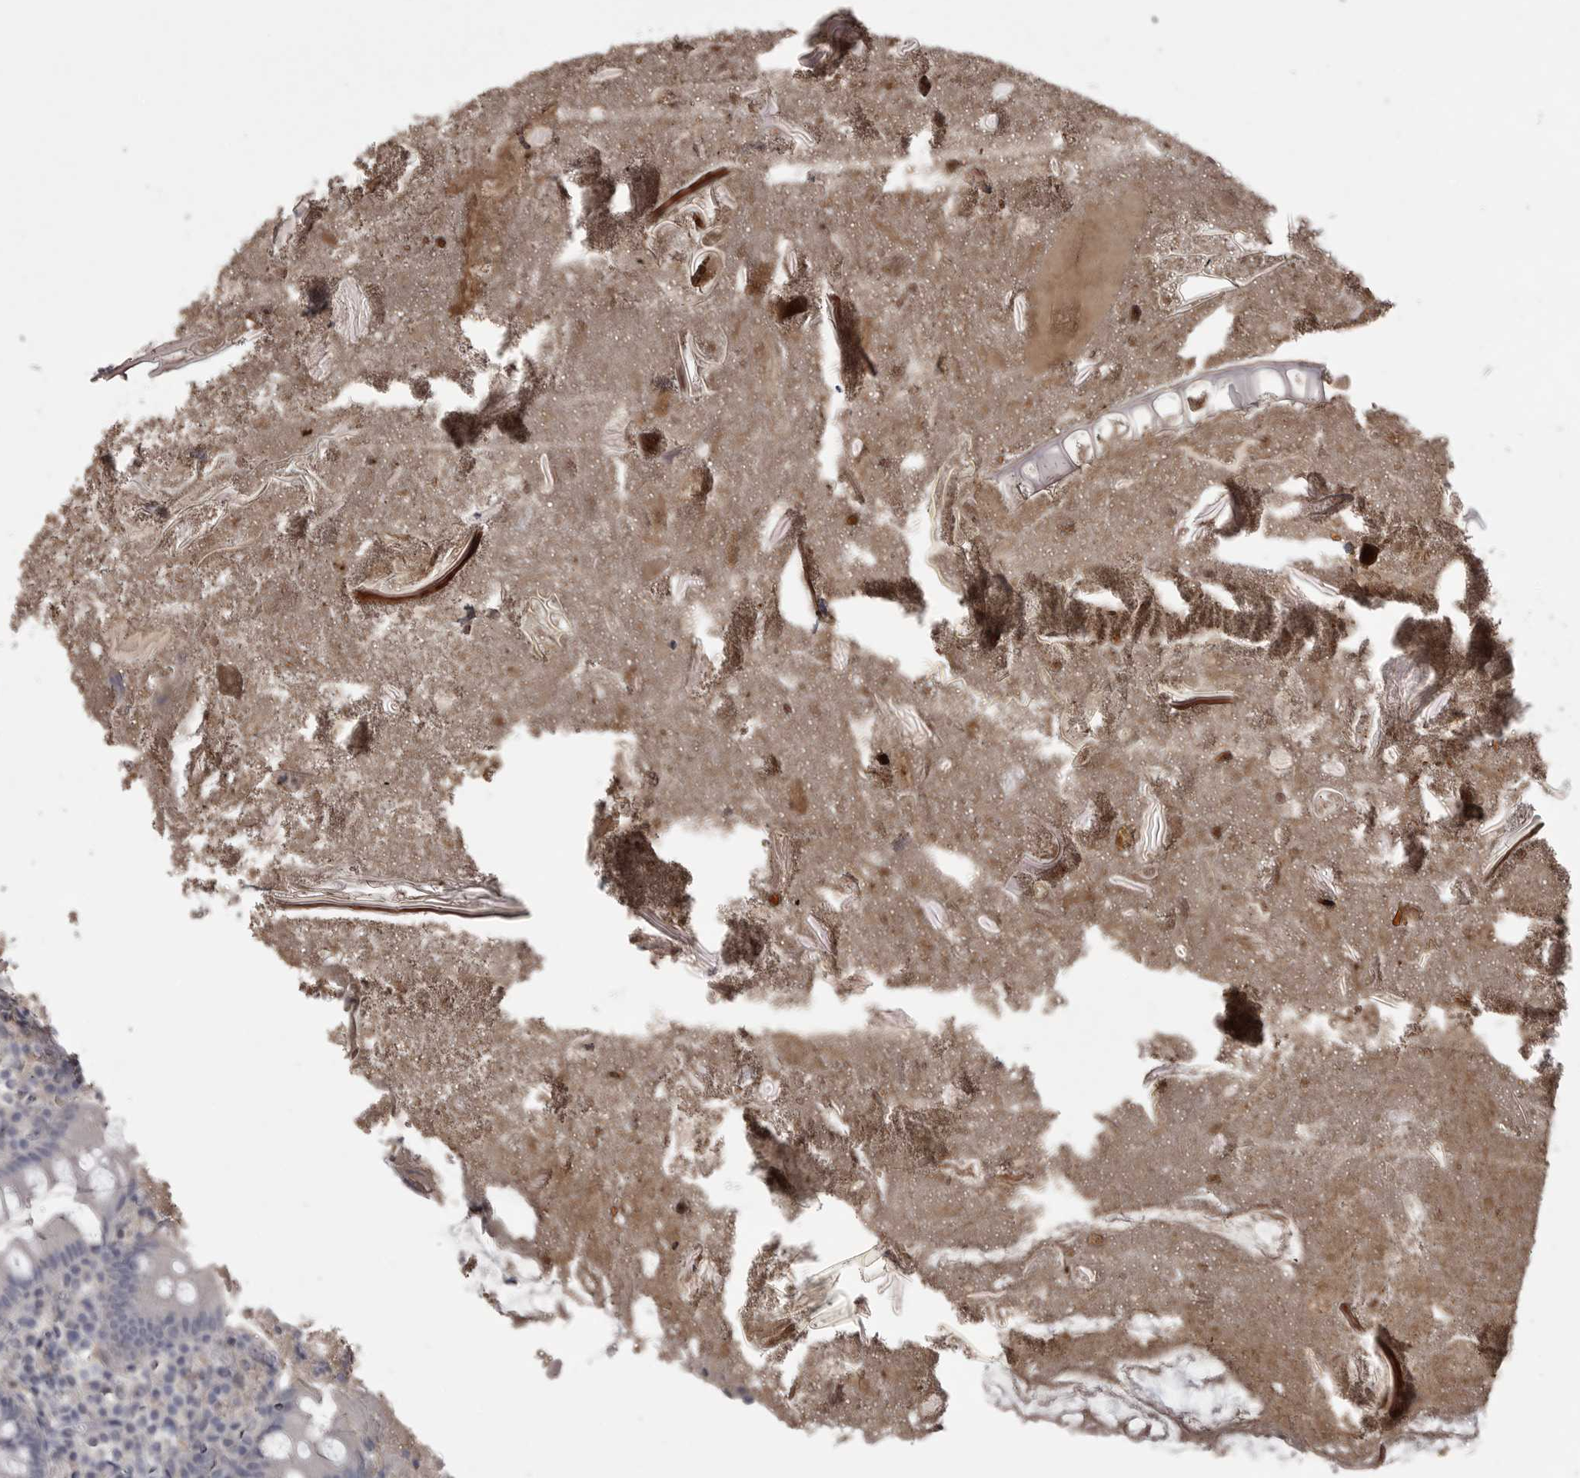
{"staining": {"intensity": "negative", "quantity": "none", "location": "none"}, "tissue": "appendix", "cell_type": "Glandular cells", "image_type": "normal", "snomed": [{"axis": "morphology", "description": "Normal tissue, NOS"}, {"axis": "topography", "description": "Appendix"}], "caption": "An immunohistochemistry (IHC) photomicrograph of unremarkable appendix is shown. There is no staining in glandular cells of appendix. (DAB immunohistochemistry (IHC) with hematoxylin counter stain).", "gene": "SERPING1", "patient": {"sex": "female", "age": 17}}